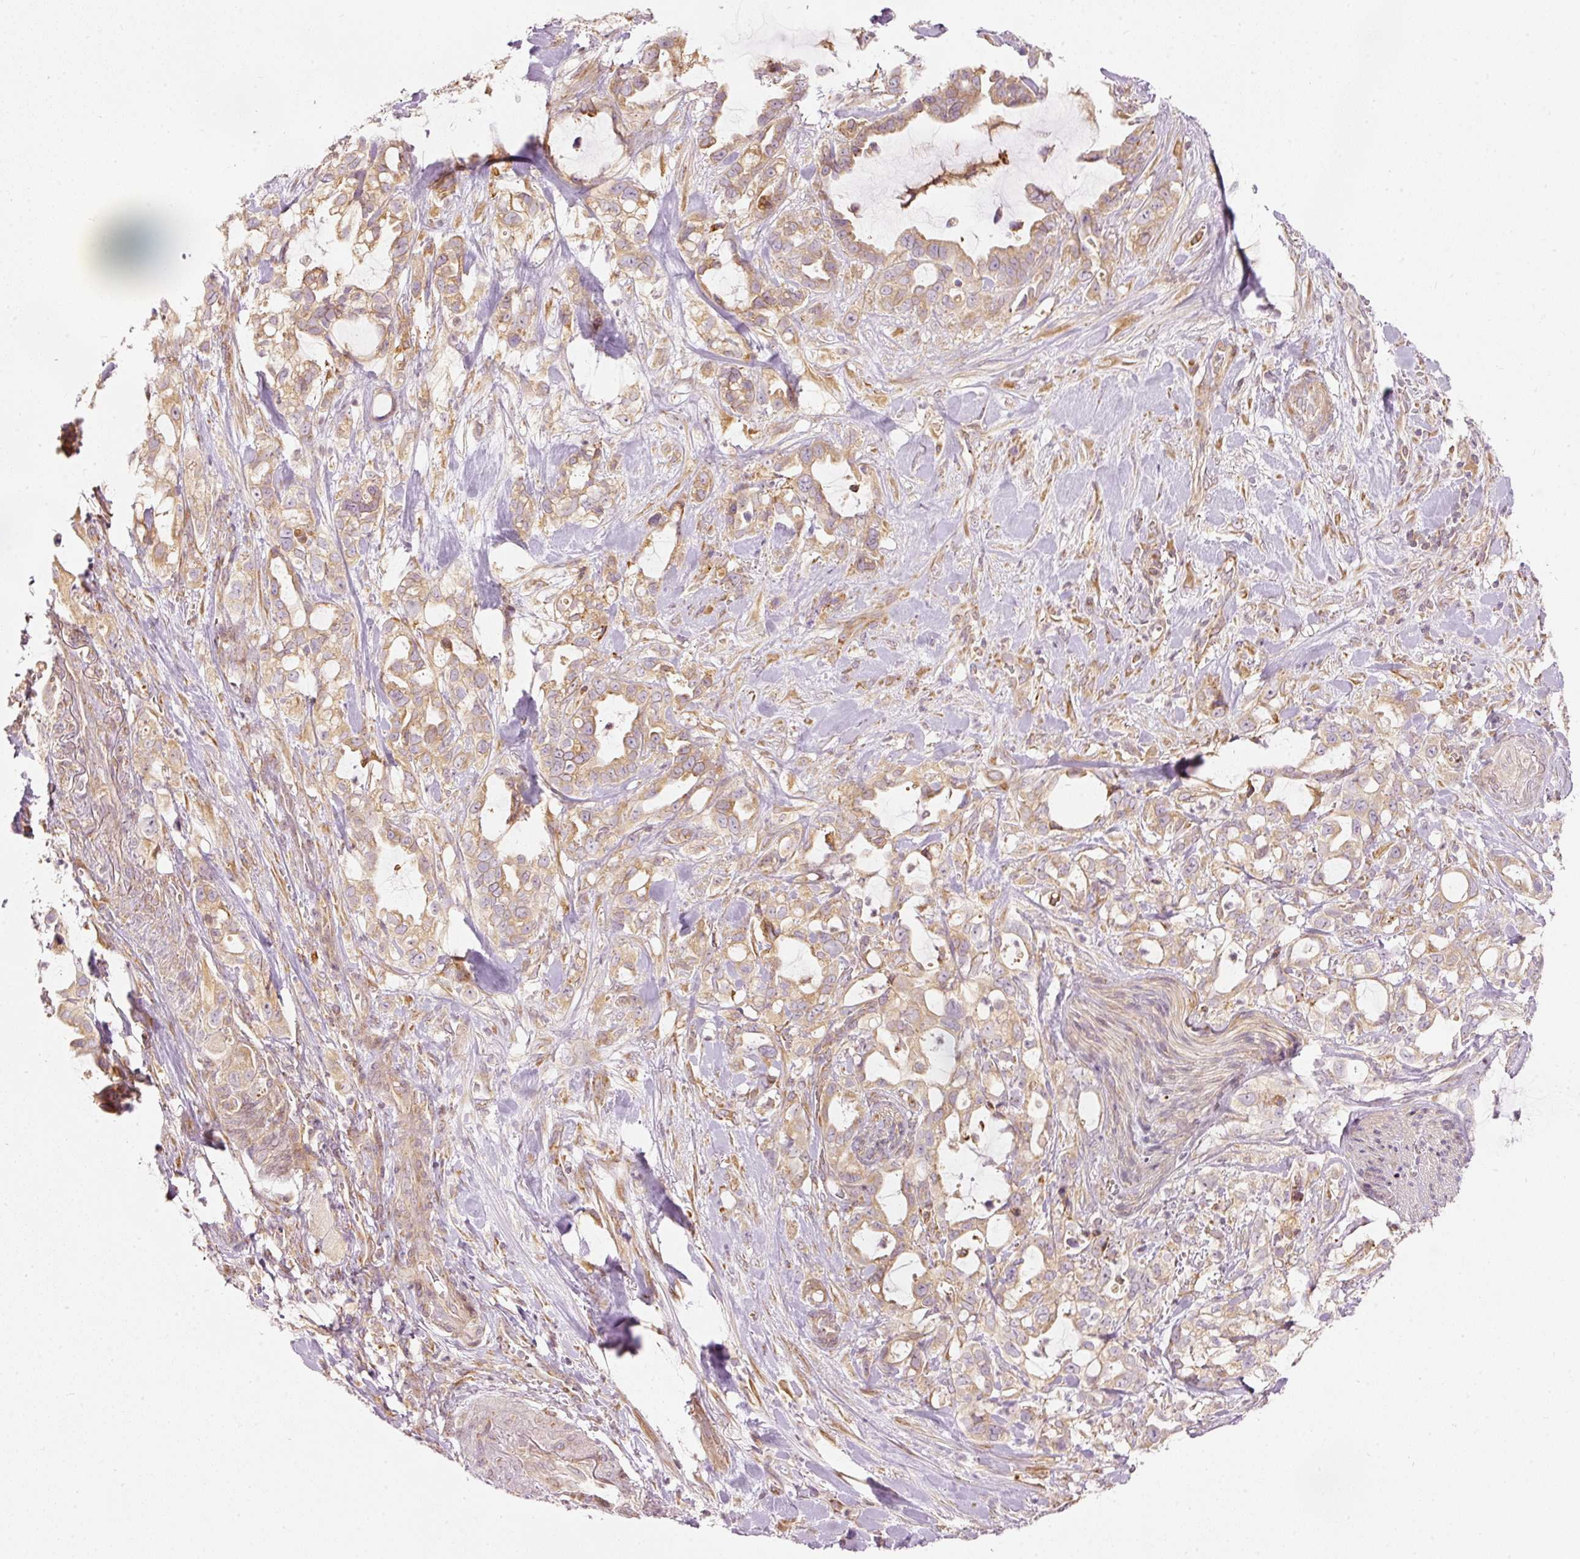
{"staining": {"intensity": "weak", "quantity": ">75%", "location": "cytoplasmic/membranous"}, "tissue": "pancreatic cancer", "cell_type": "Tumor cells", "image_type": "cancer", "snomed": [{"axis": "morphology", "description": "Adenocarcinoma, NOS"}, {"axis": "topography", "description": "Pancreas"}], "caption": "An immunohistochemistry (IHC) image of neoplastic tissue is shown. Protein staining in brown highlights weak cytoplasmic/membranous positivity in adenocarcinoma (pancreatic) within tumor cells.", "gene": "SNAPC5", "patient": {"sex": "female", "age": 61}}